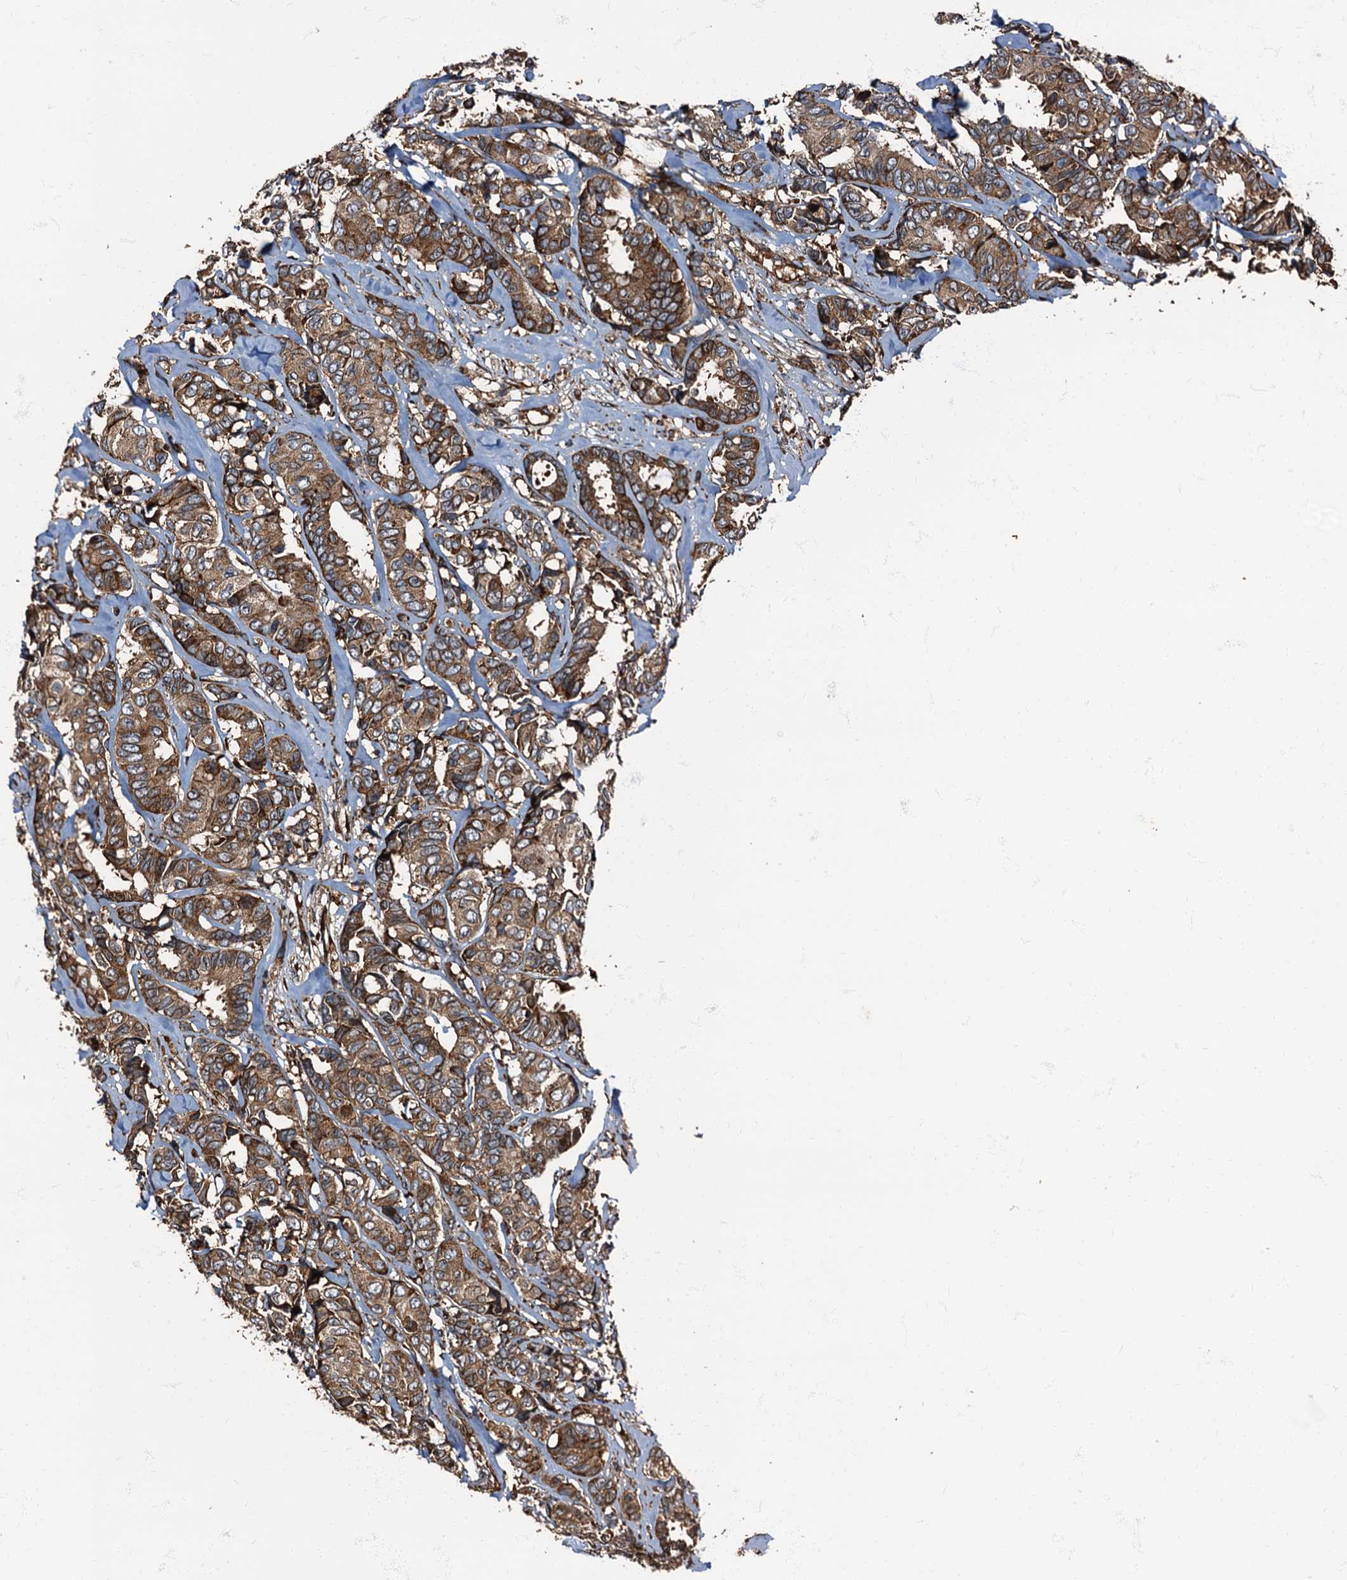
{"staining": {"intensity": "moderate", "quantity": ">75%", "location": "cytoplasmic/membranous"}, "tissue": "breast cancer", "cell_type": "Tumor cells", "image_type": "cancer", "snomed": [{"axis": "morphology", "description": "Duct carcinoma"}, {"axis": "topography", "description": "Breast"}], "caption": "A brown stain highlights moderate cytoplasmic/membranous expression of a protein in human breast invasive ductal carcinoma tumor cells.", "gene": "ATP2C1", "patient": {"sex": "female", "age": 87}}